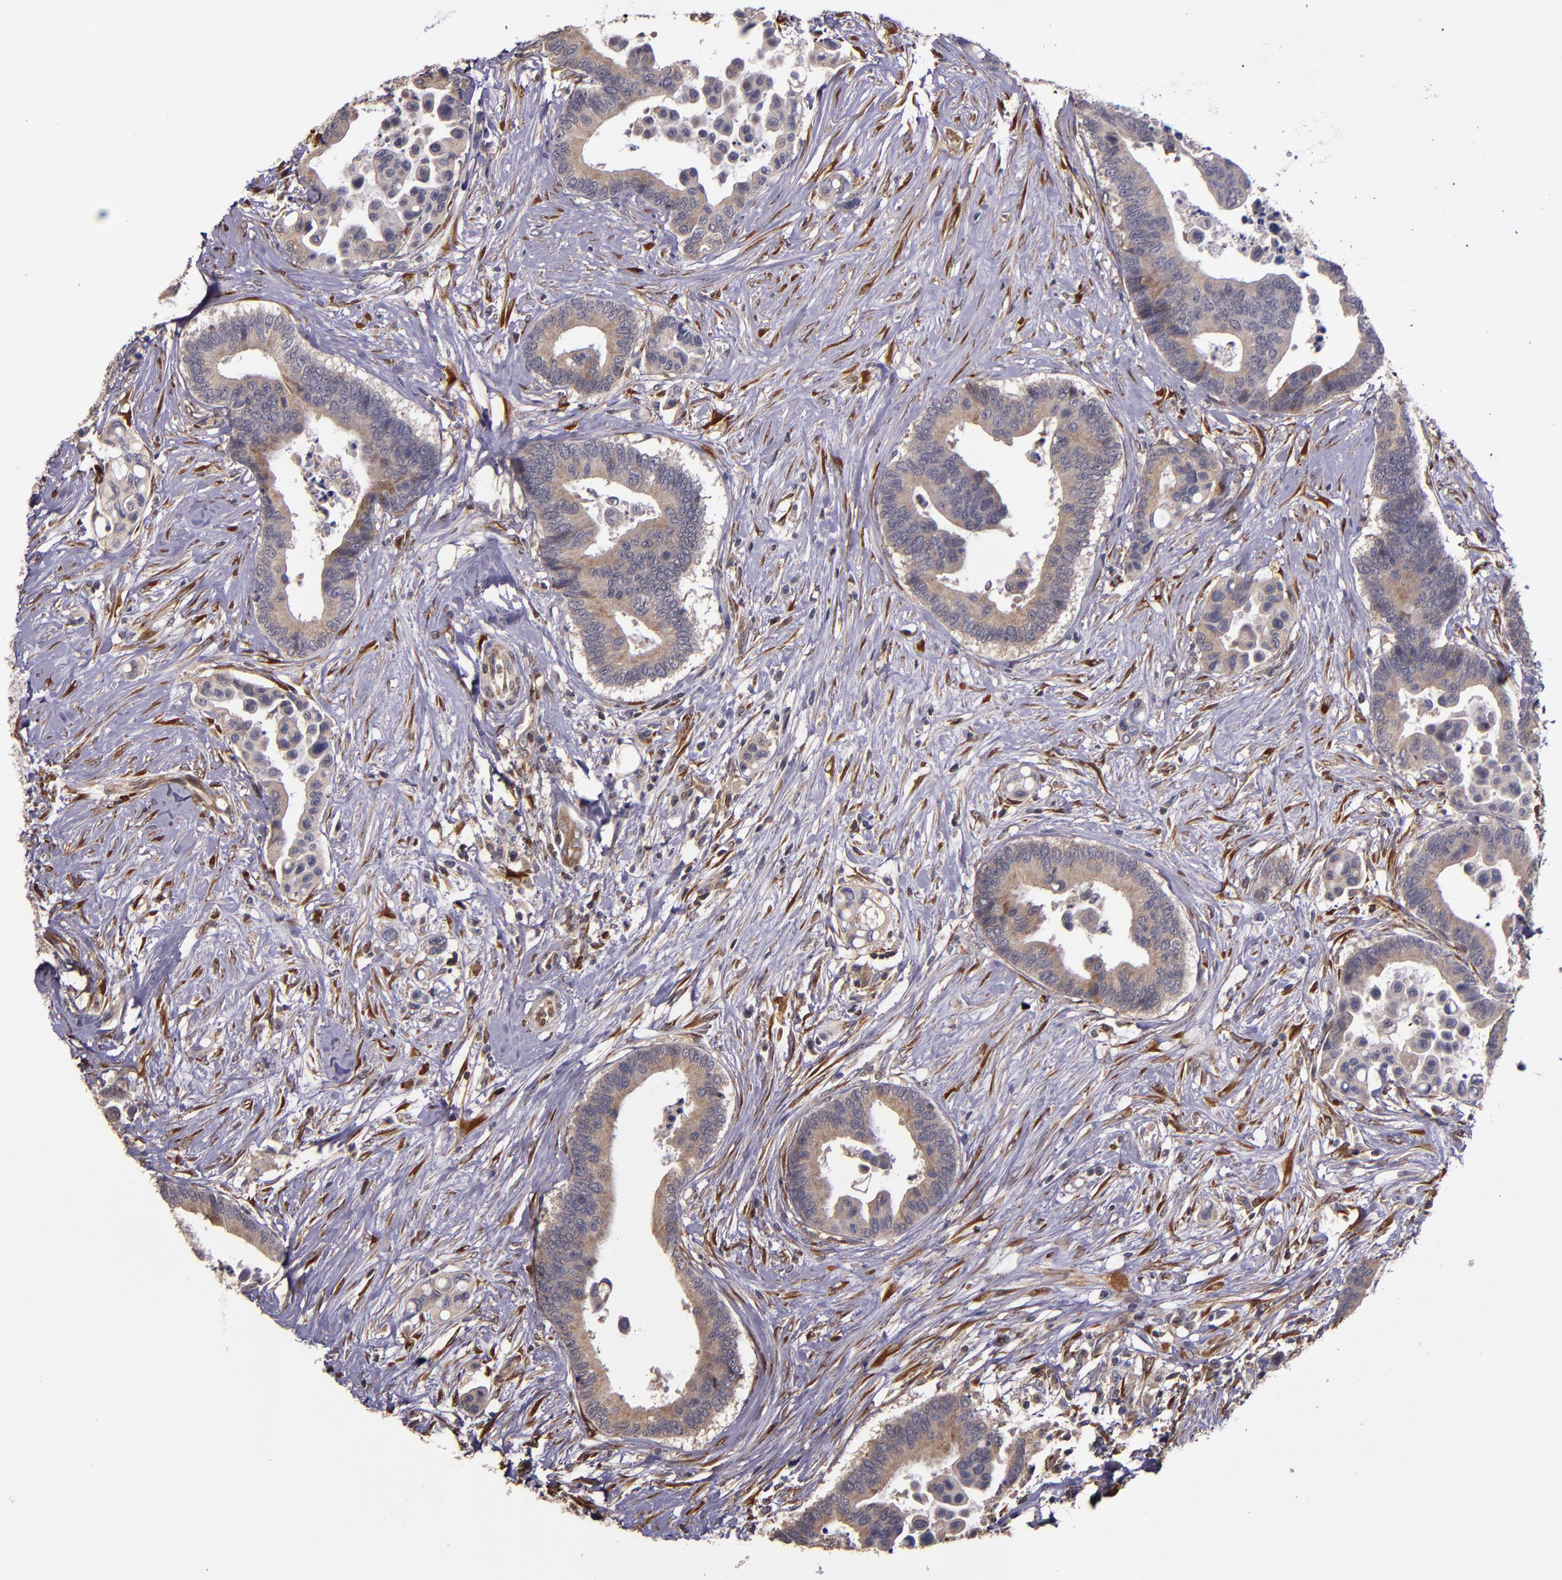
{"staining": {"intensity": "moderate", "quantity": ">75%", "location": "cytoplasmic/membranous"}, "tissue": "colorectal cancer", "cell_type": "Tumor cells", "image_type": "cancer", "snomed": [{"axis": "morphology", "description": "Adenocarcinoma, NOS"}, {"axis": "topography", "description": "Colon"}], "caption": "Immunohistochemical staining of adenocarcinoma (colorectal) shows moderate cytoplasmic/membranous protein positivity in approximately >75% of tumor cells. The protein is shown in brown color, while the nuclei are stained blue.", "gene": "PRAF2", "patient": {"sex": "male", "age": 82}}